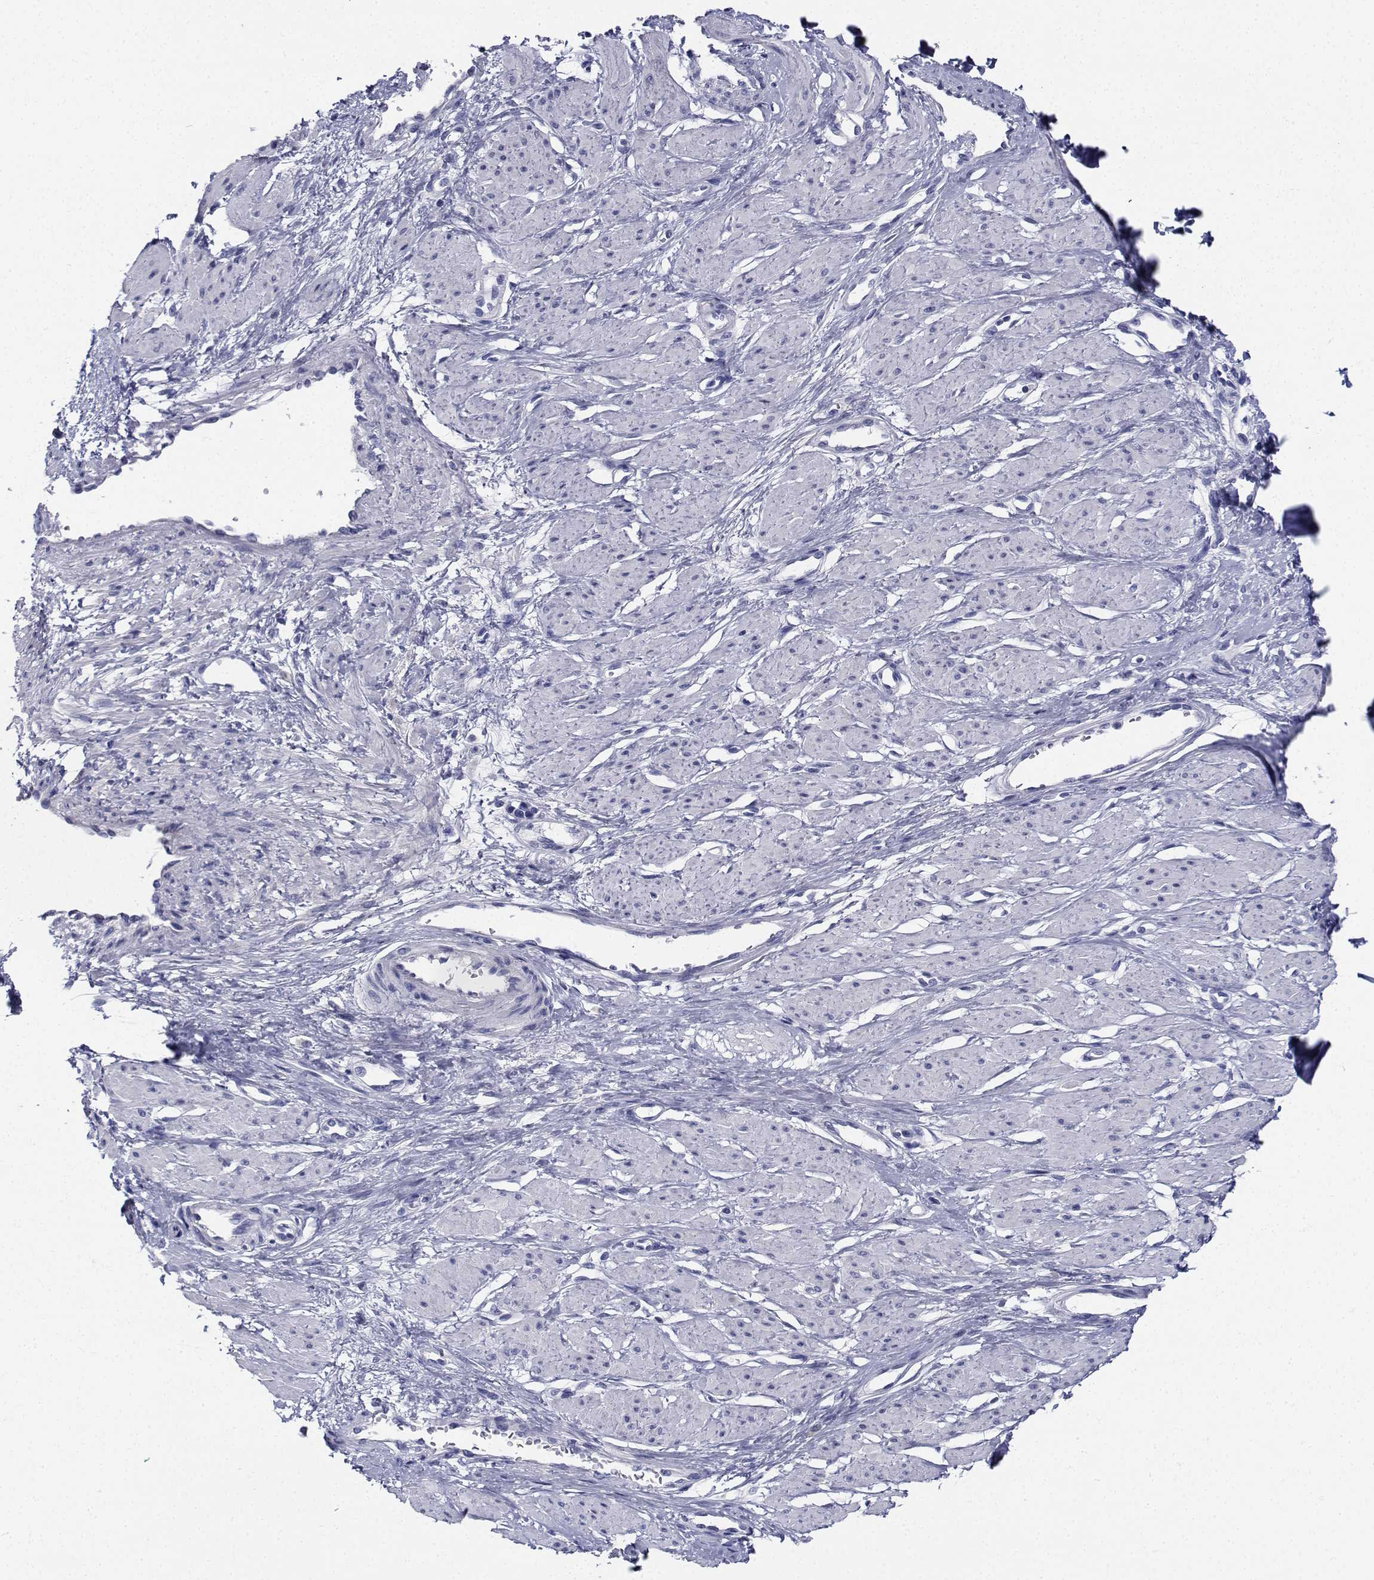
{"staining": {"intensity": "negative", "quantity": "none", "location": "none"}, "tissue": "smooth muscle", "cell_type": "Smooth muscle cells", "image_type": "normal", "snomed": [{"axis": "morphology", "description": "Normal tissue, NOS"}, {"axis": "topography", "description": "Smooth muscle"}, {"axis": "topography", "description": "Uterus"}], "caption": "Image shows no significant protein staining in smooth muscle cells of benign smooth muscle.", "gene": "CDHR3", "patient": {"sex": "female", "age": 39}}